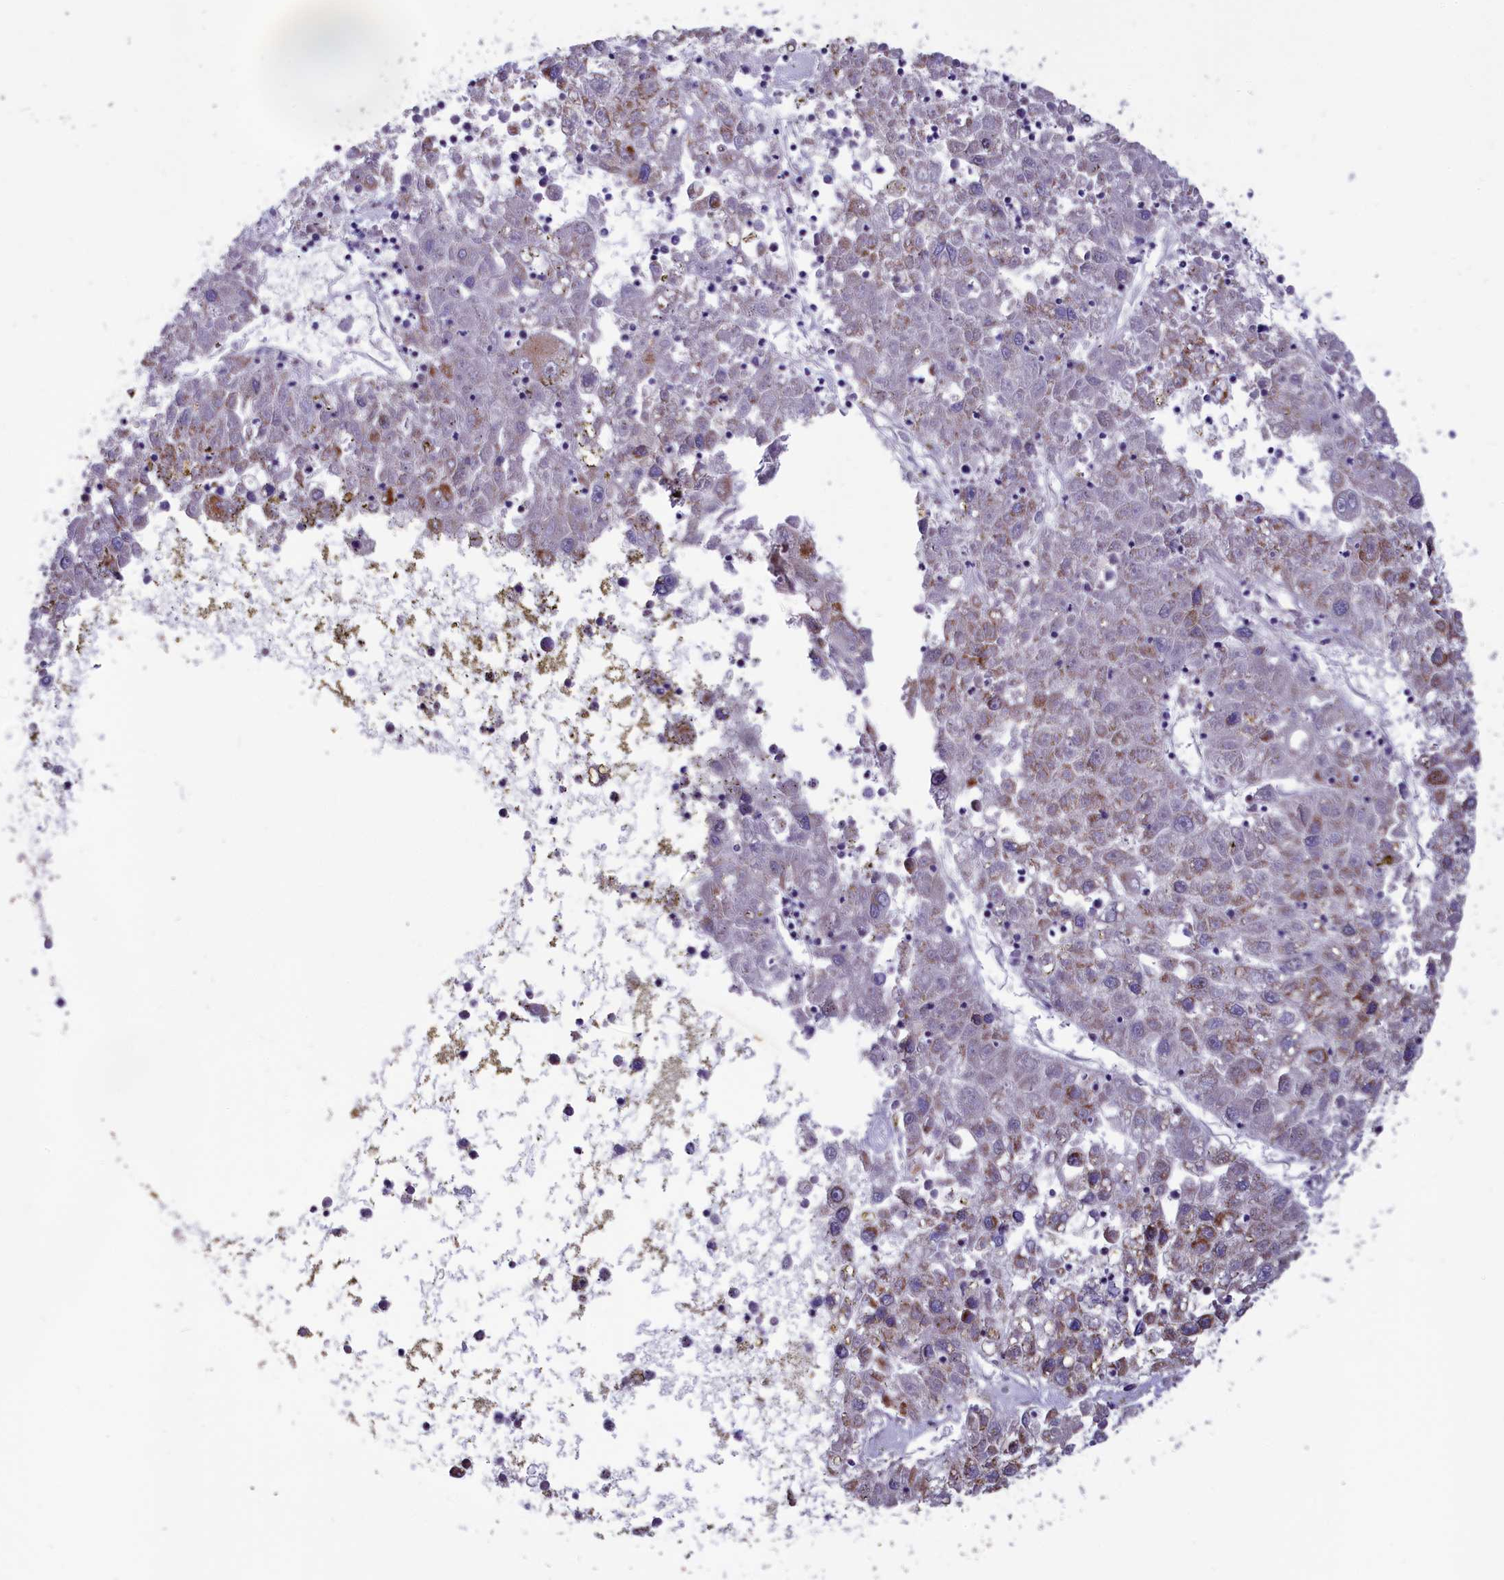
{"staining": {"intensity": "negative", "quantity": "none", "location": "none"}, "tissue": "liver cancer", "cell_type": "Tumor cells", "image_type": "cancer", "snomed": [{"axis": "morphology", "description": "Carcinoma, Hepatocellular, NOS"}, {"axis": "topography", "description": "Liver"}], "caption": "Immunohistochemistry of liver hepatocellular carcinoma displays no staining in tumor cells.", "gene": "AMDHD2", "patient": {"sex": "male", "age": 49}}